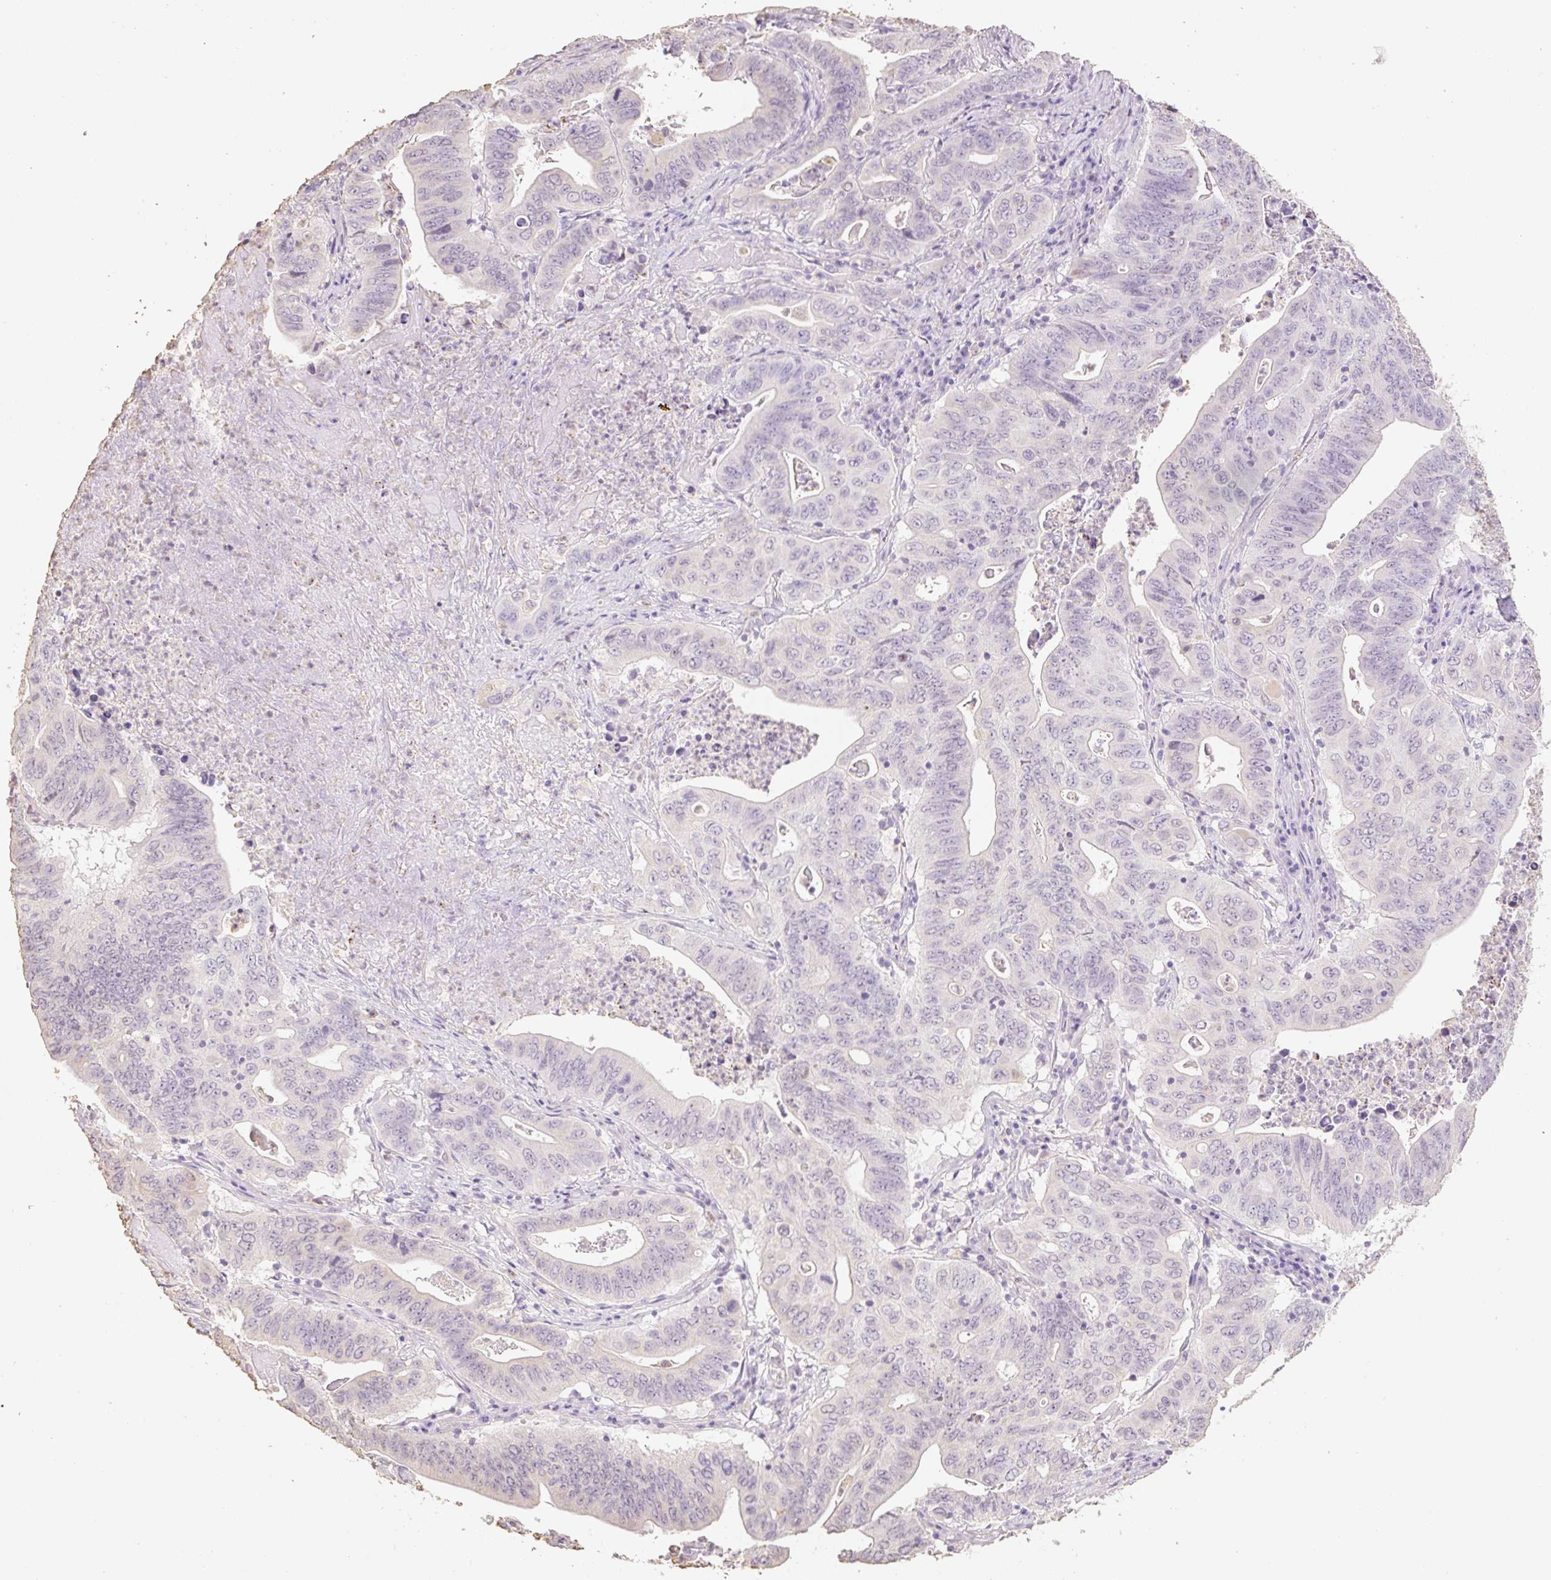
{"staining": {"intensity": "negative", "quantity": "none", "location": "none"}, "tissue": "lung cancer", "cell_type": "Tumor cells", "image_type": "cancer", "snomed": [{"axis": "morphology", "description": "Adenocarcinoma, NOS"}, {"axis": "topography", "description": "Lung"}], "caption": "Image shows no significant protein staining in tumor cells of lung adenocarcinoma.", "gene": "MBOAT7", "patient": {"sex": "female", "age": 60}}